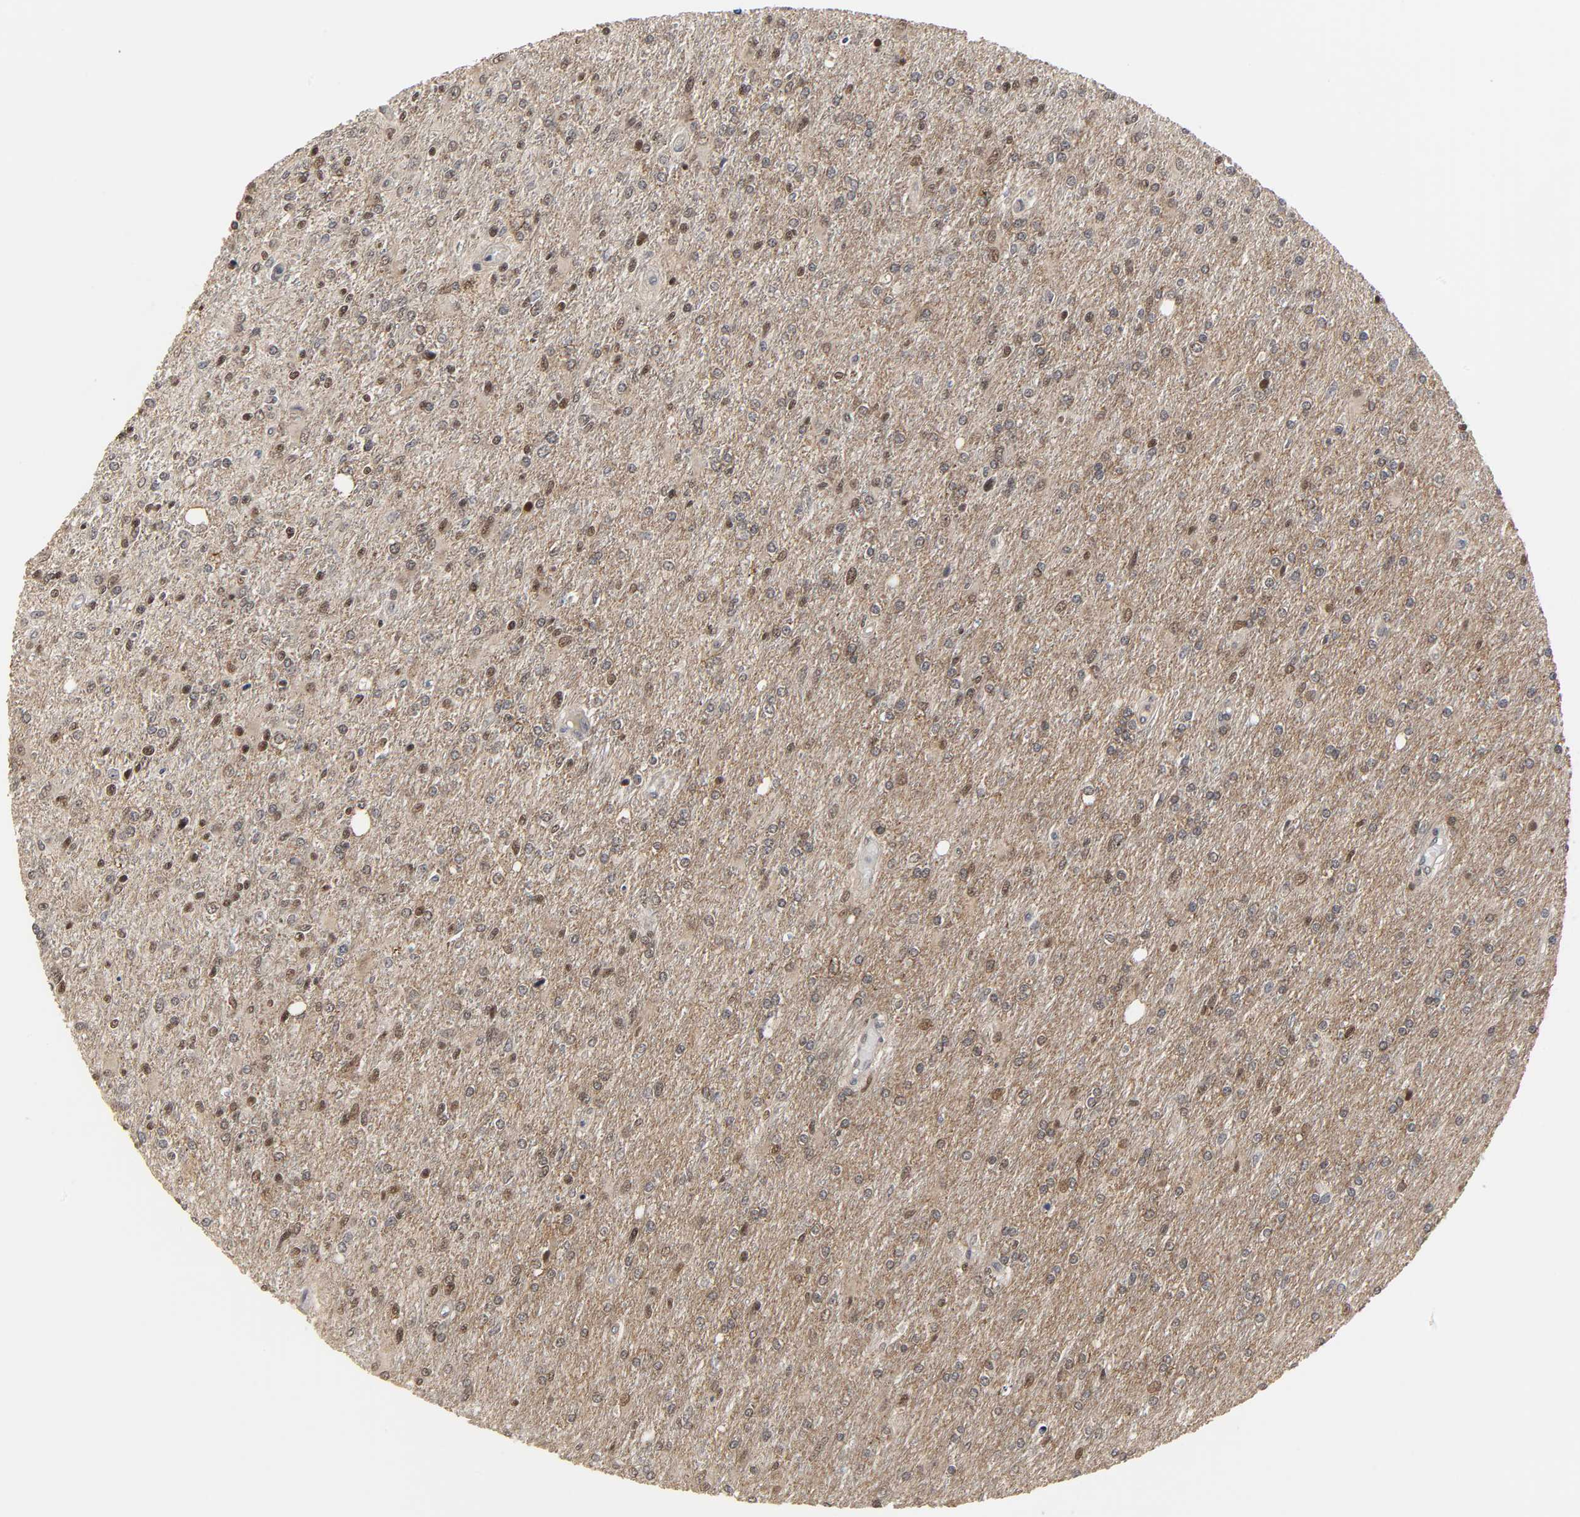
{"staining": {"intensity": "moderate", "quantity": "25%-75%", "location": "nuclear"}, "tissue": "glioma", "cell_type": "Tumor cells", "image_type": "cancer", "snomed": [{"axis": "morphology", "description": "Glioma, malignant, High grade"}, {"axis": "topography", "description": "Cerebral cortex"}], "caption": "IHC (DAB (3,3'-diaminobenzidine)) staining of glioma shows moderate nuclear protein expression in approximately 25%-75% of tumor cells. Nuclei are stained in blue.", "gene": "HTR1E", "patient": {"sex": "male", "age": 76}}